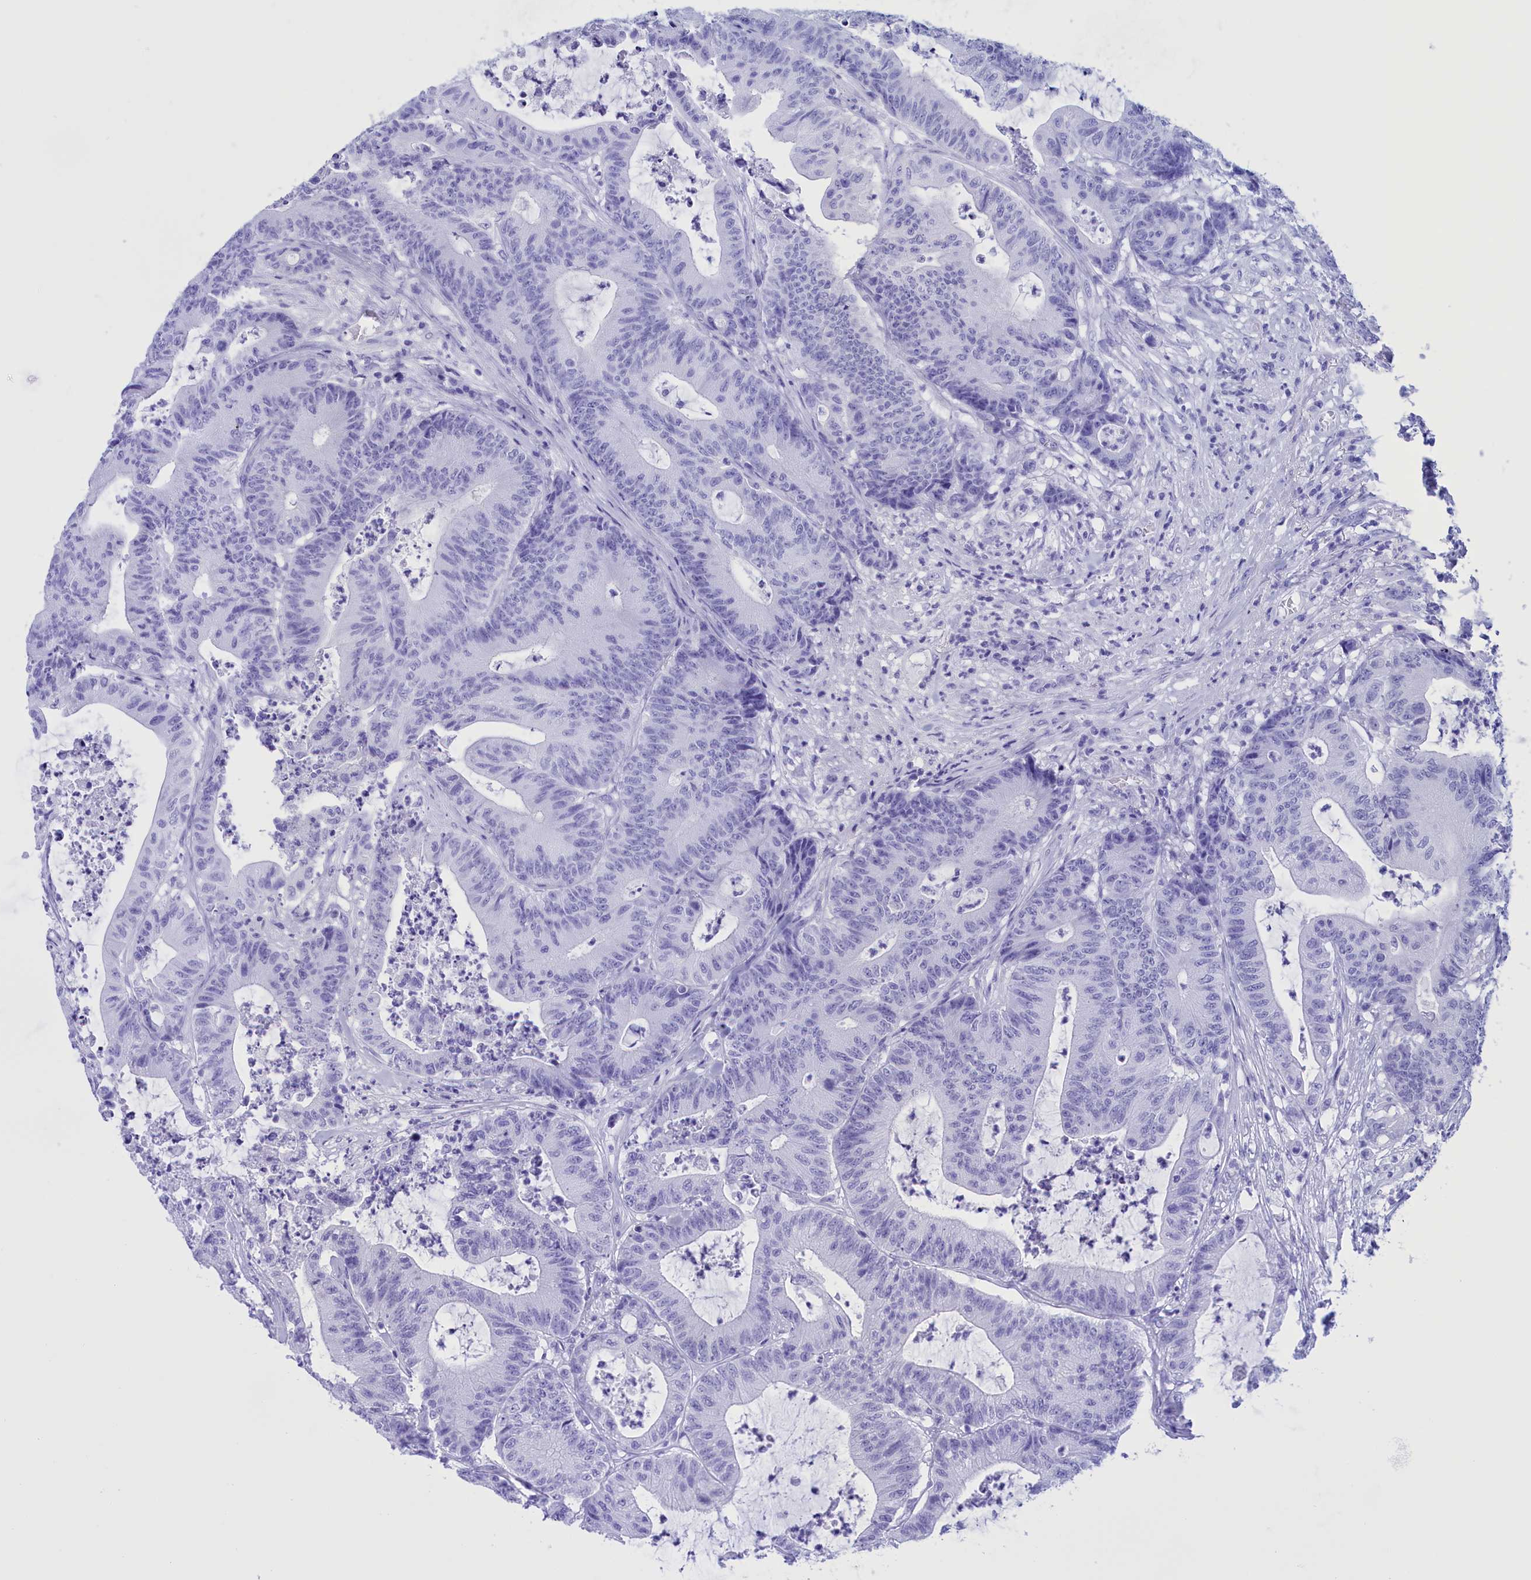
{"staining": {"intensity": "negative", "quantity": "none", "location": "none"}, "tissue": "colorectal cancer", "cell_type": "Tumor cells", "image_type": "cancer", "snomed": [{"axis": "morphology", "description": "Adenocarcinoma, NOS"}, {"axis": "topography", "description": "Colon"}], "caption": "High power microscopy photomicrograph of an IHC histopathology image of adenocarcinoma (colorectal), revealing no significant staining in tumor cells. (DAB (3,3'-diaminobenzidine) IHC visualized using brightfield microscopy, high magnification).", "gene": "BRI3", "patient": {"sex": "female", "age": 84}}